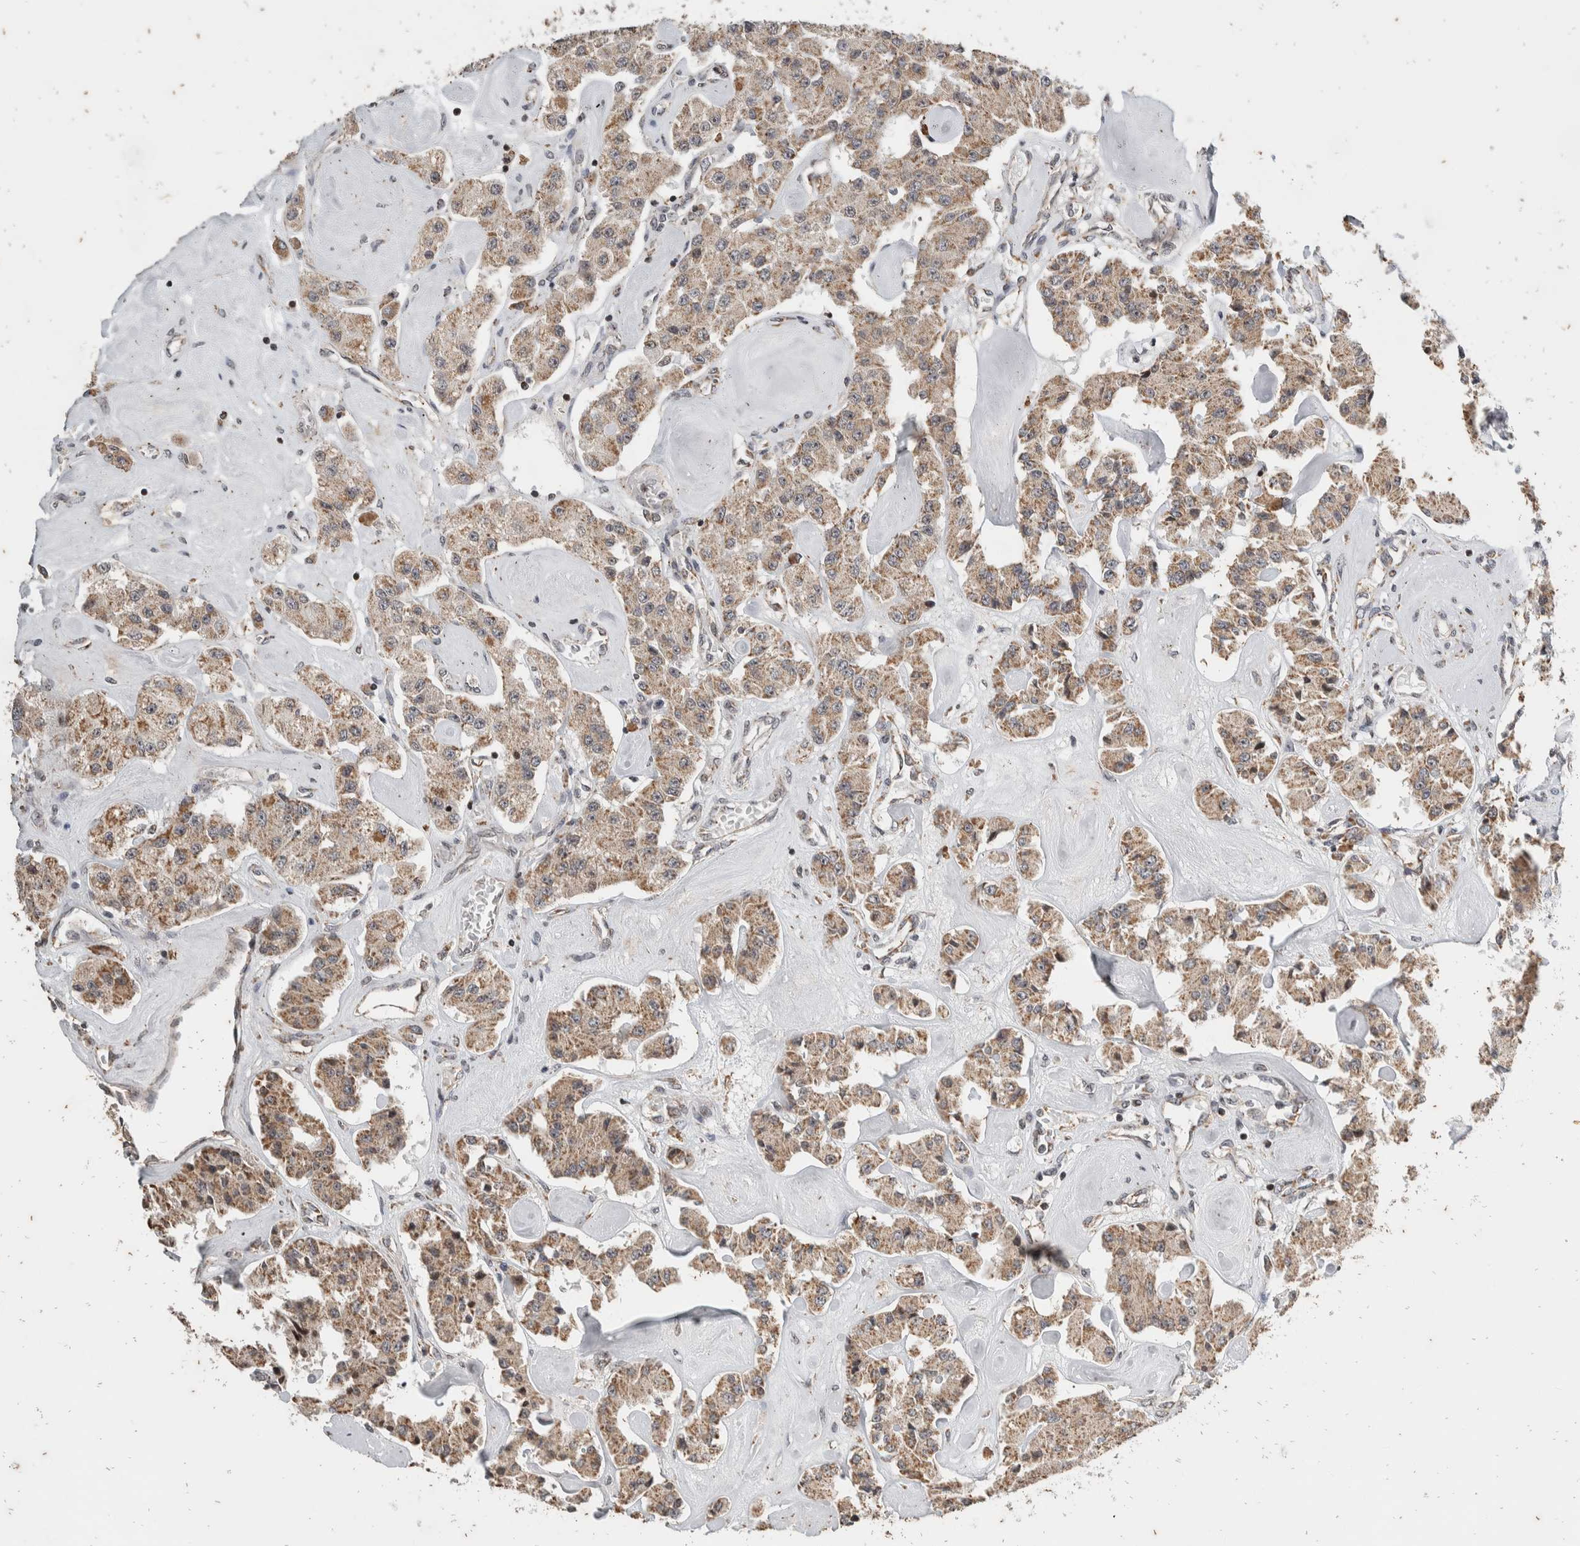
{"staining": {"intensity": "weak", "quantity": ">75%", "location": "cytoplasmic/membranous"}, "tissue": "carcinoid", "cell_type": "Tumor cells", "image_type": "cancer", "snomed": [{"axis": "morphology", "description": "Carcinoid, malignant, NOS"}, {"axis": "topography", "description": "Pancreas"}], "caption": "An image of carcinoid (malignant) stained for a protein reveals weak cytoplasmic/membranous brown staining in tumor cells.", "gene": "ATXN7L1", "patient": {"sex": "male", "age": 41}}